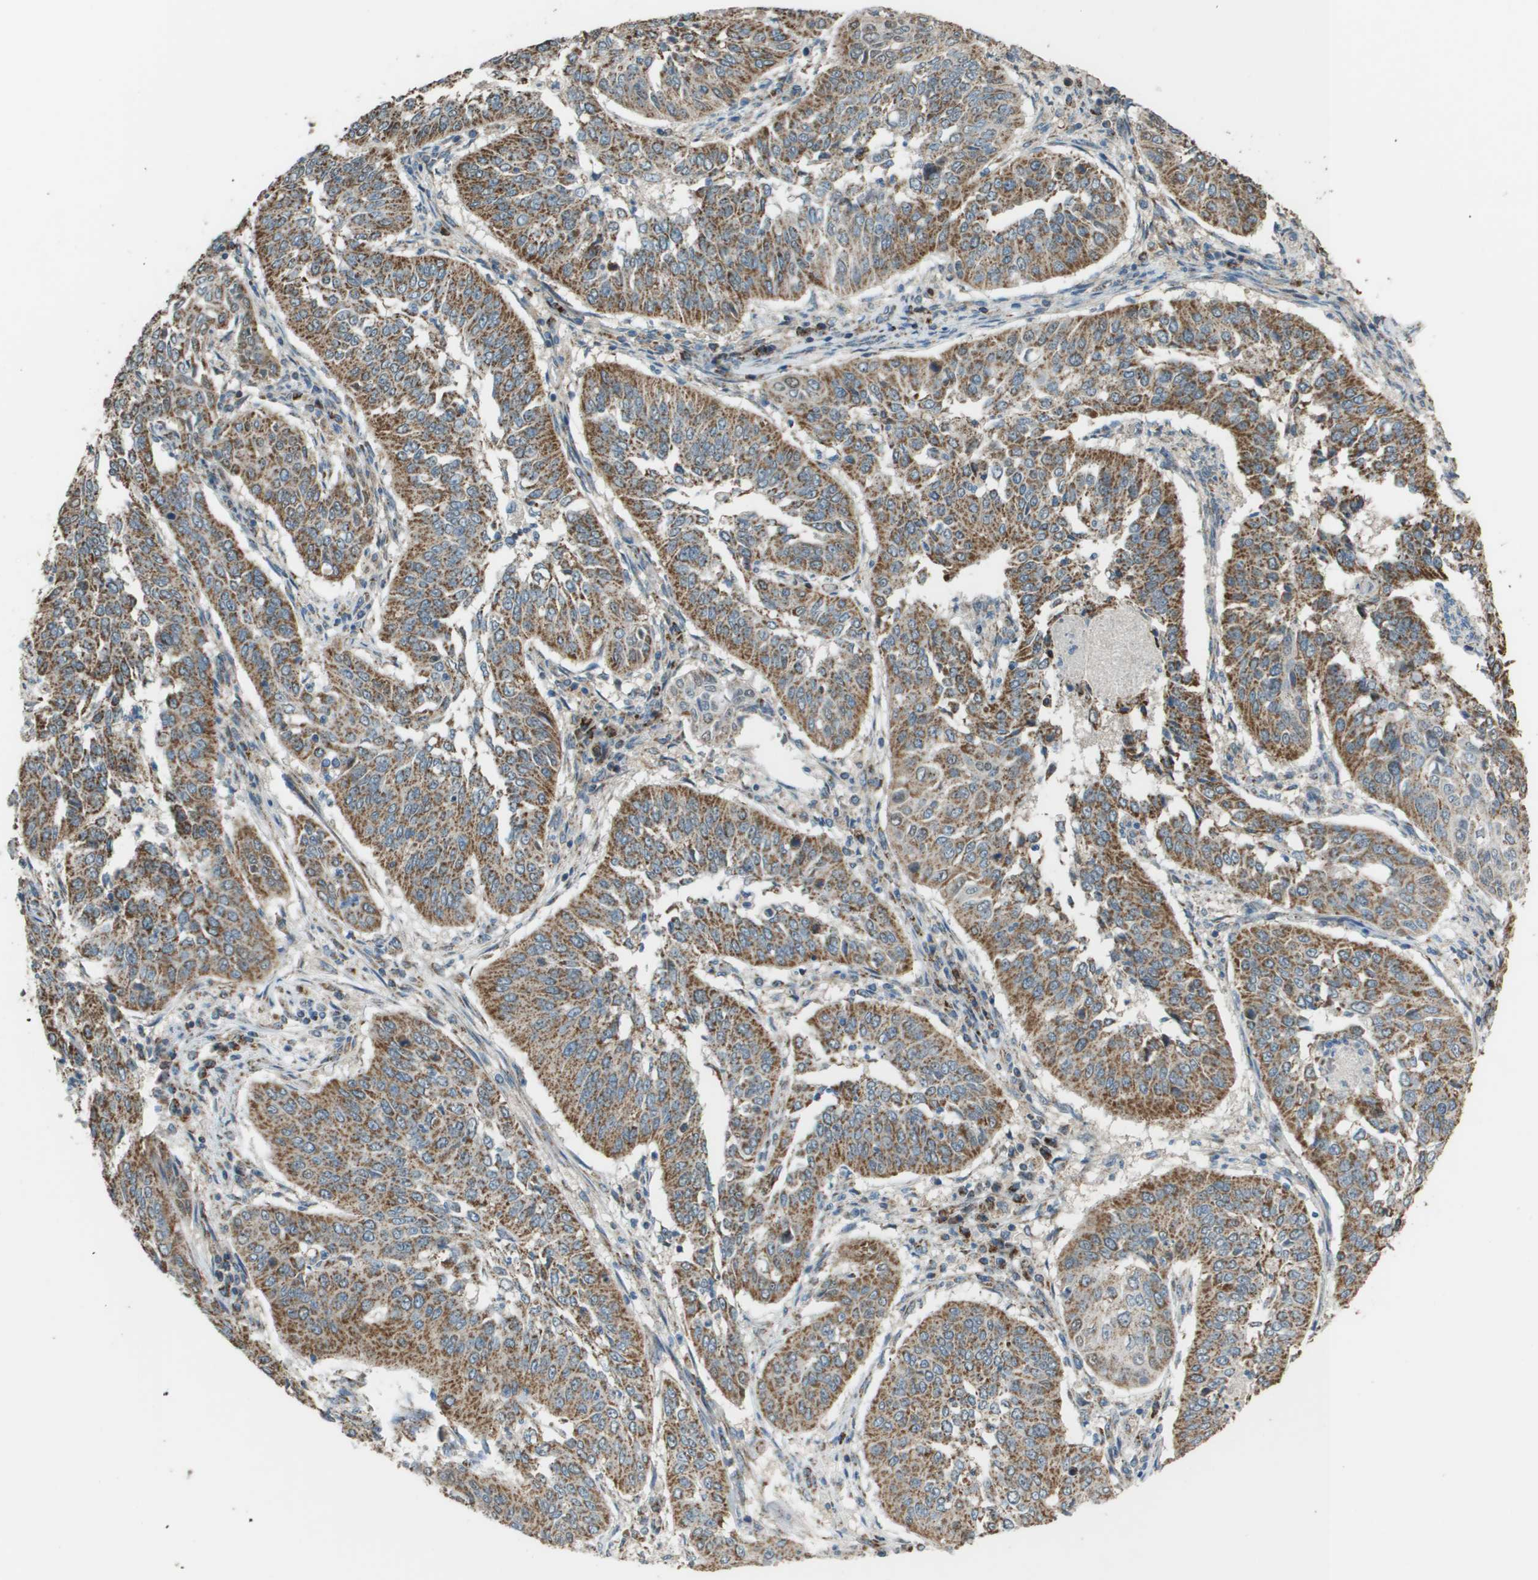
{"staining": {"intensity": "moderate", "quantity": ">75%", "location": "cytoplasmic/membranous"}, "tissue": "cervical cancer", "cell_type": "Tumor cells", "image_type": "cancer", "snomed": [{"axis": "morphology", "description": "Normal tissue, NOS"}, {"axis": "morphology", "description": "Squamous cell carcinoma, NOS"}, {"axis": "topography", "description": "Cervix"}], "caption": "Immunohistochemistry (IHC) image of cervical cancer stained for a protein (brown), which demonstrates medium levels of moderate cytoplasmic/membranous staining in about >75% of tumor cells.", "gene": "FH", "patient": {"sex": "female", "age": 39}}